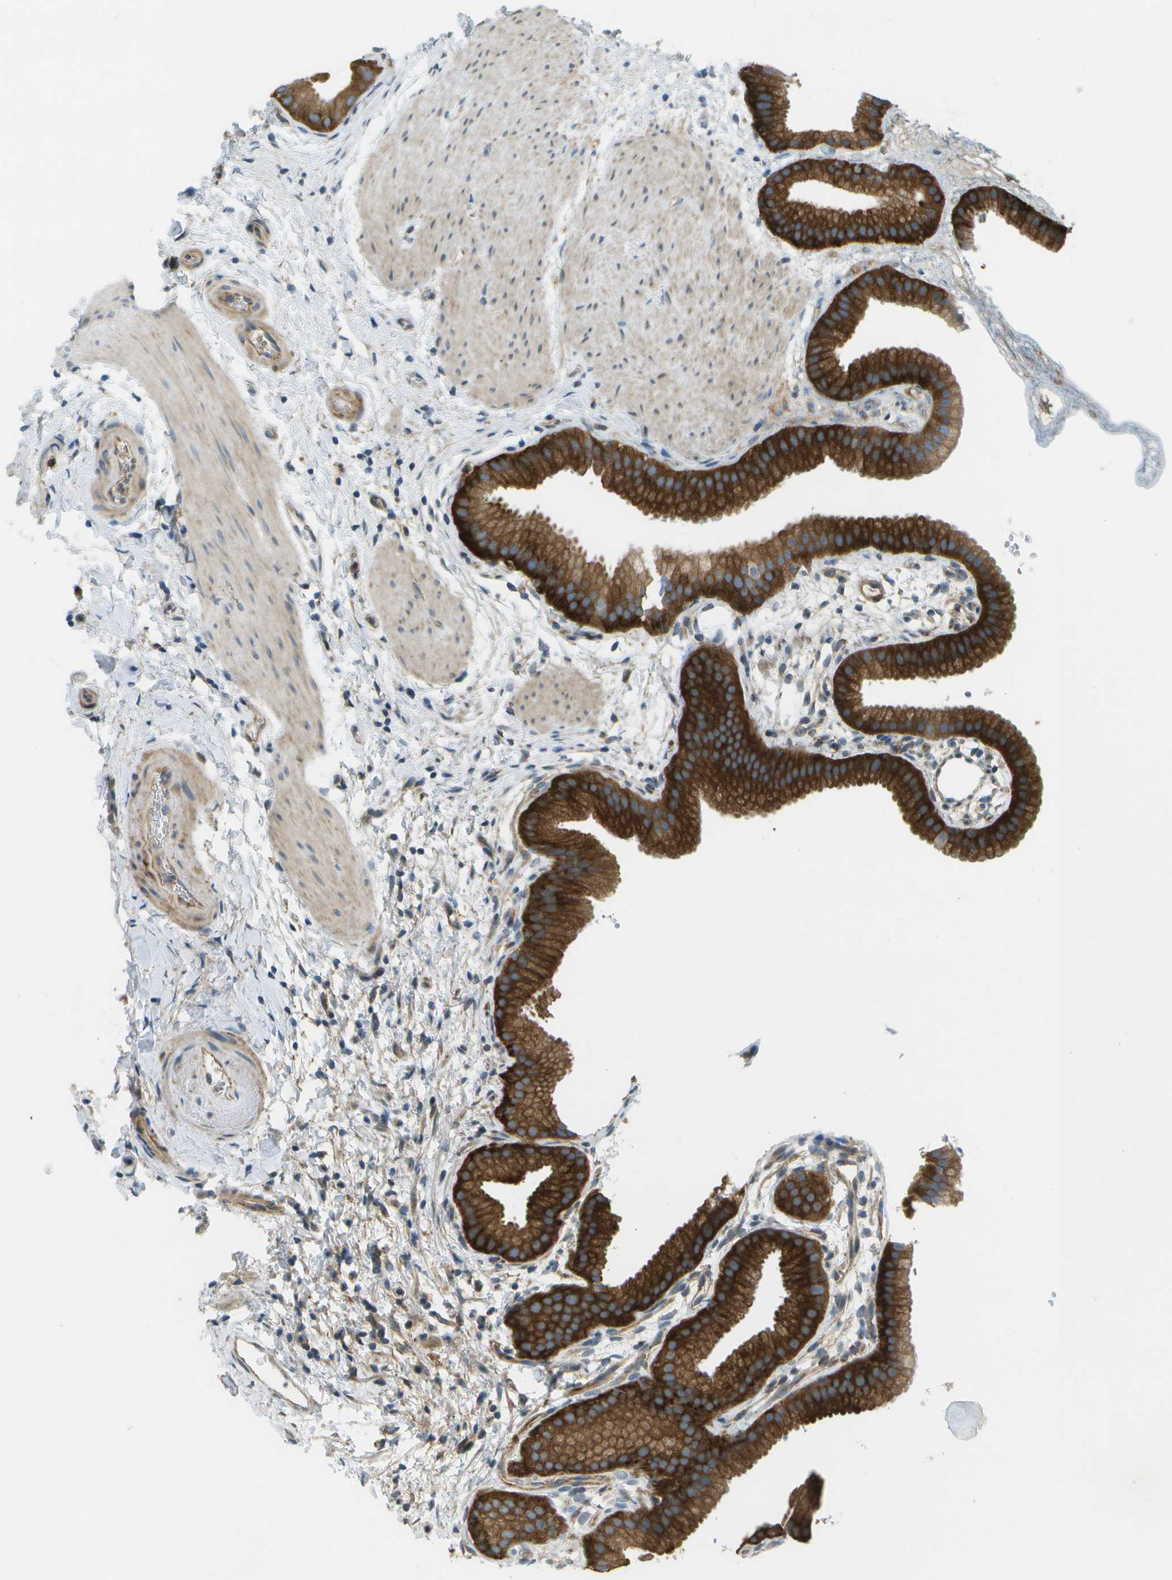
{"staining": {"intensity": "strong", "quantity": ">75%", "location": "cytoplasmic/membranous"}, "tissue": "gallbladder", "cell_type": "Glandular cells", "image_type": "normal", "snomed": [{"axis": "morphology", "description": "Normal tissue, NOS"}, {"axis": "topography", "description": "Gallbladder"}], "caption": "A high-resolution histopathology image shows immunohistochemistry (IHC) staining of benign gallbladder, which reveals strong cytoplasmic/membranous staining in about >75% of glandular cells.", "gene": "WNK2", "patient": {"sex": "female", "age": 64}}